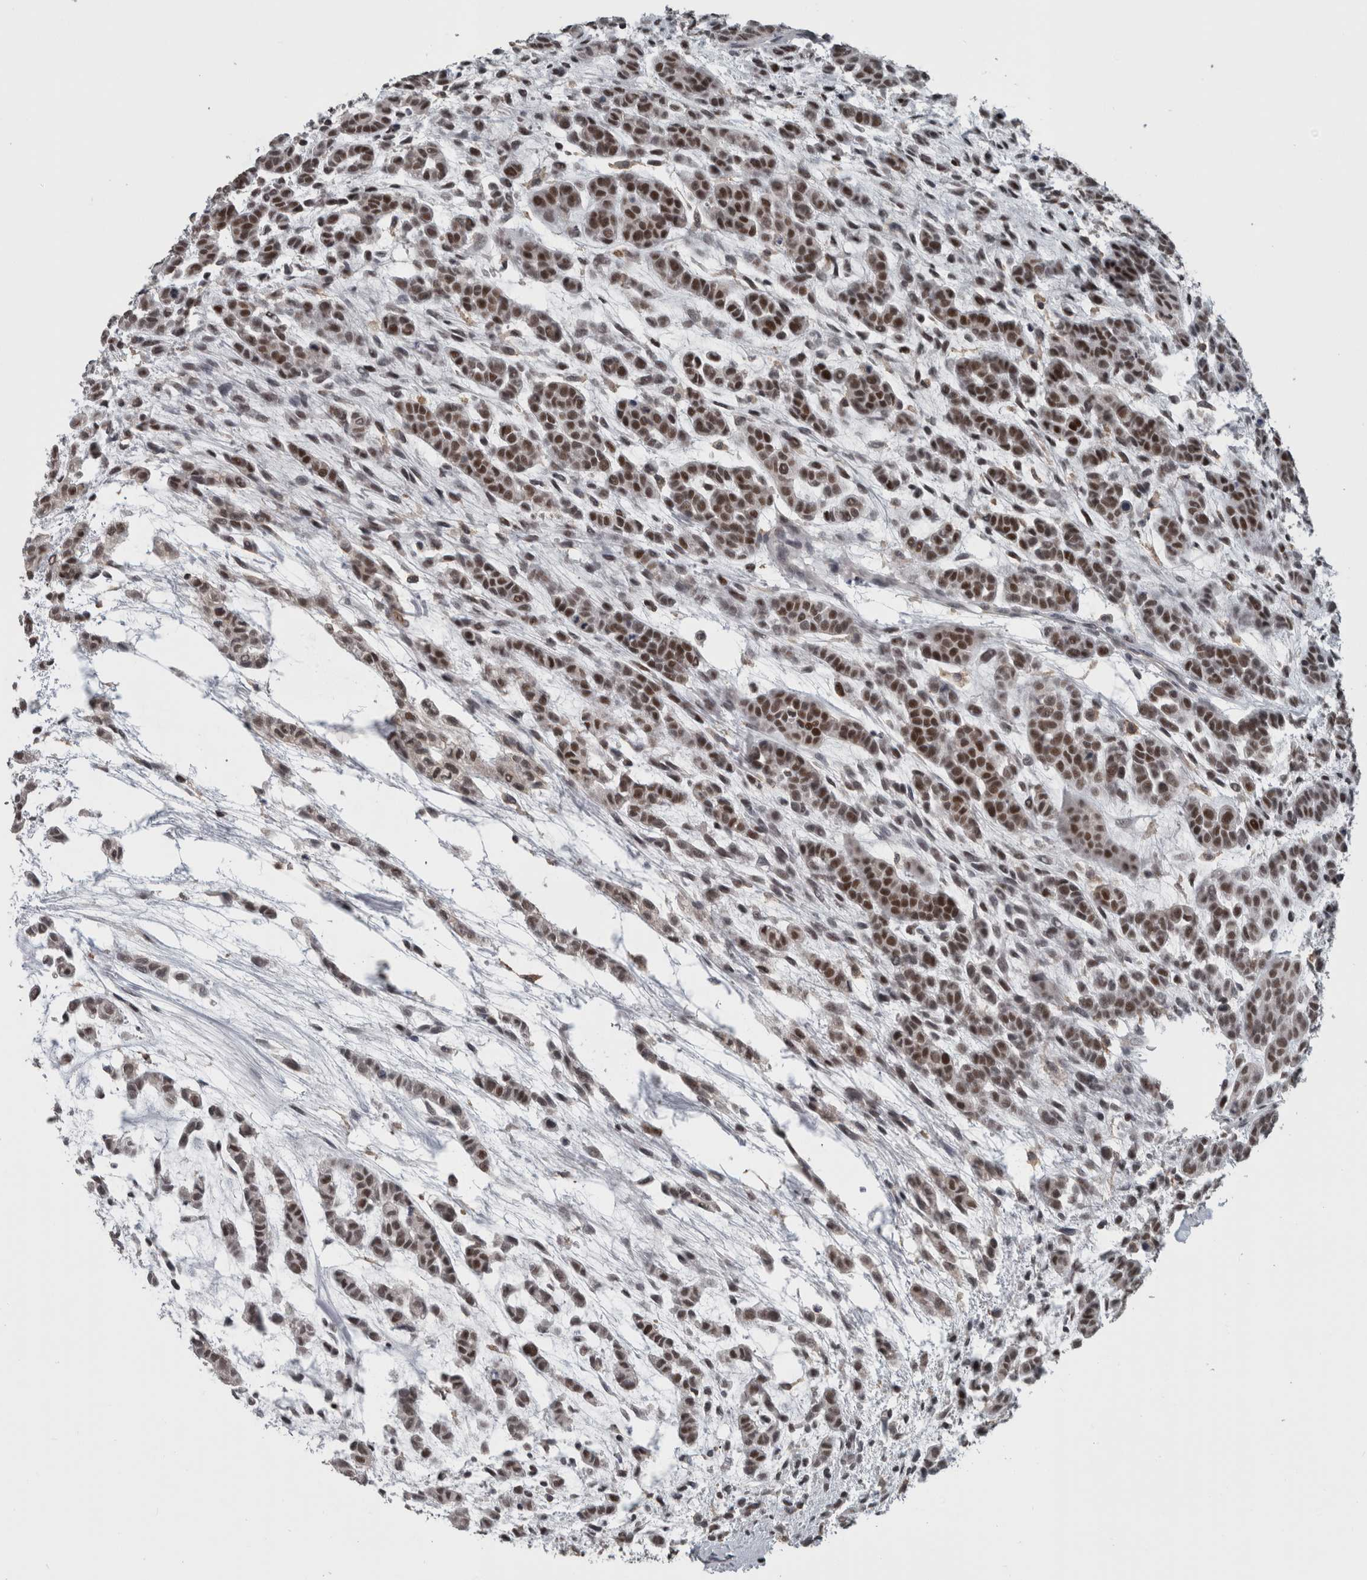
{"staining": {"intensity": "moderate", "quantity": ">75%", "location": "nuclear"}, "tissue": "head and neck cancer", "cell_type": "Tumor cells", "image_type": "cancer", "snomed": [{"axis": "morphology", "description": "Adenocarcinoma, NOS"}, {"axis": "morphology", "description": "Adenoma, NOS"}, {"axis": "topography", "description": "Head-Neck"}], "caption": "Tumor cells show moderate nuclear expression in approximately >75% of cells in head and neck cancer. The staining was performed using DAB (3,3'-diaminobenzidine), with brown indicating positive protein expression. Nuclei are stained blue with hematoxylin.", "gene": "ZBTB21", "patient": {"sex": "female", "age": 55}}